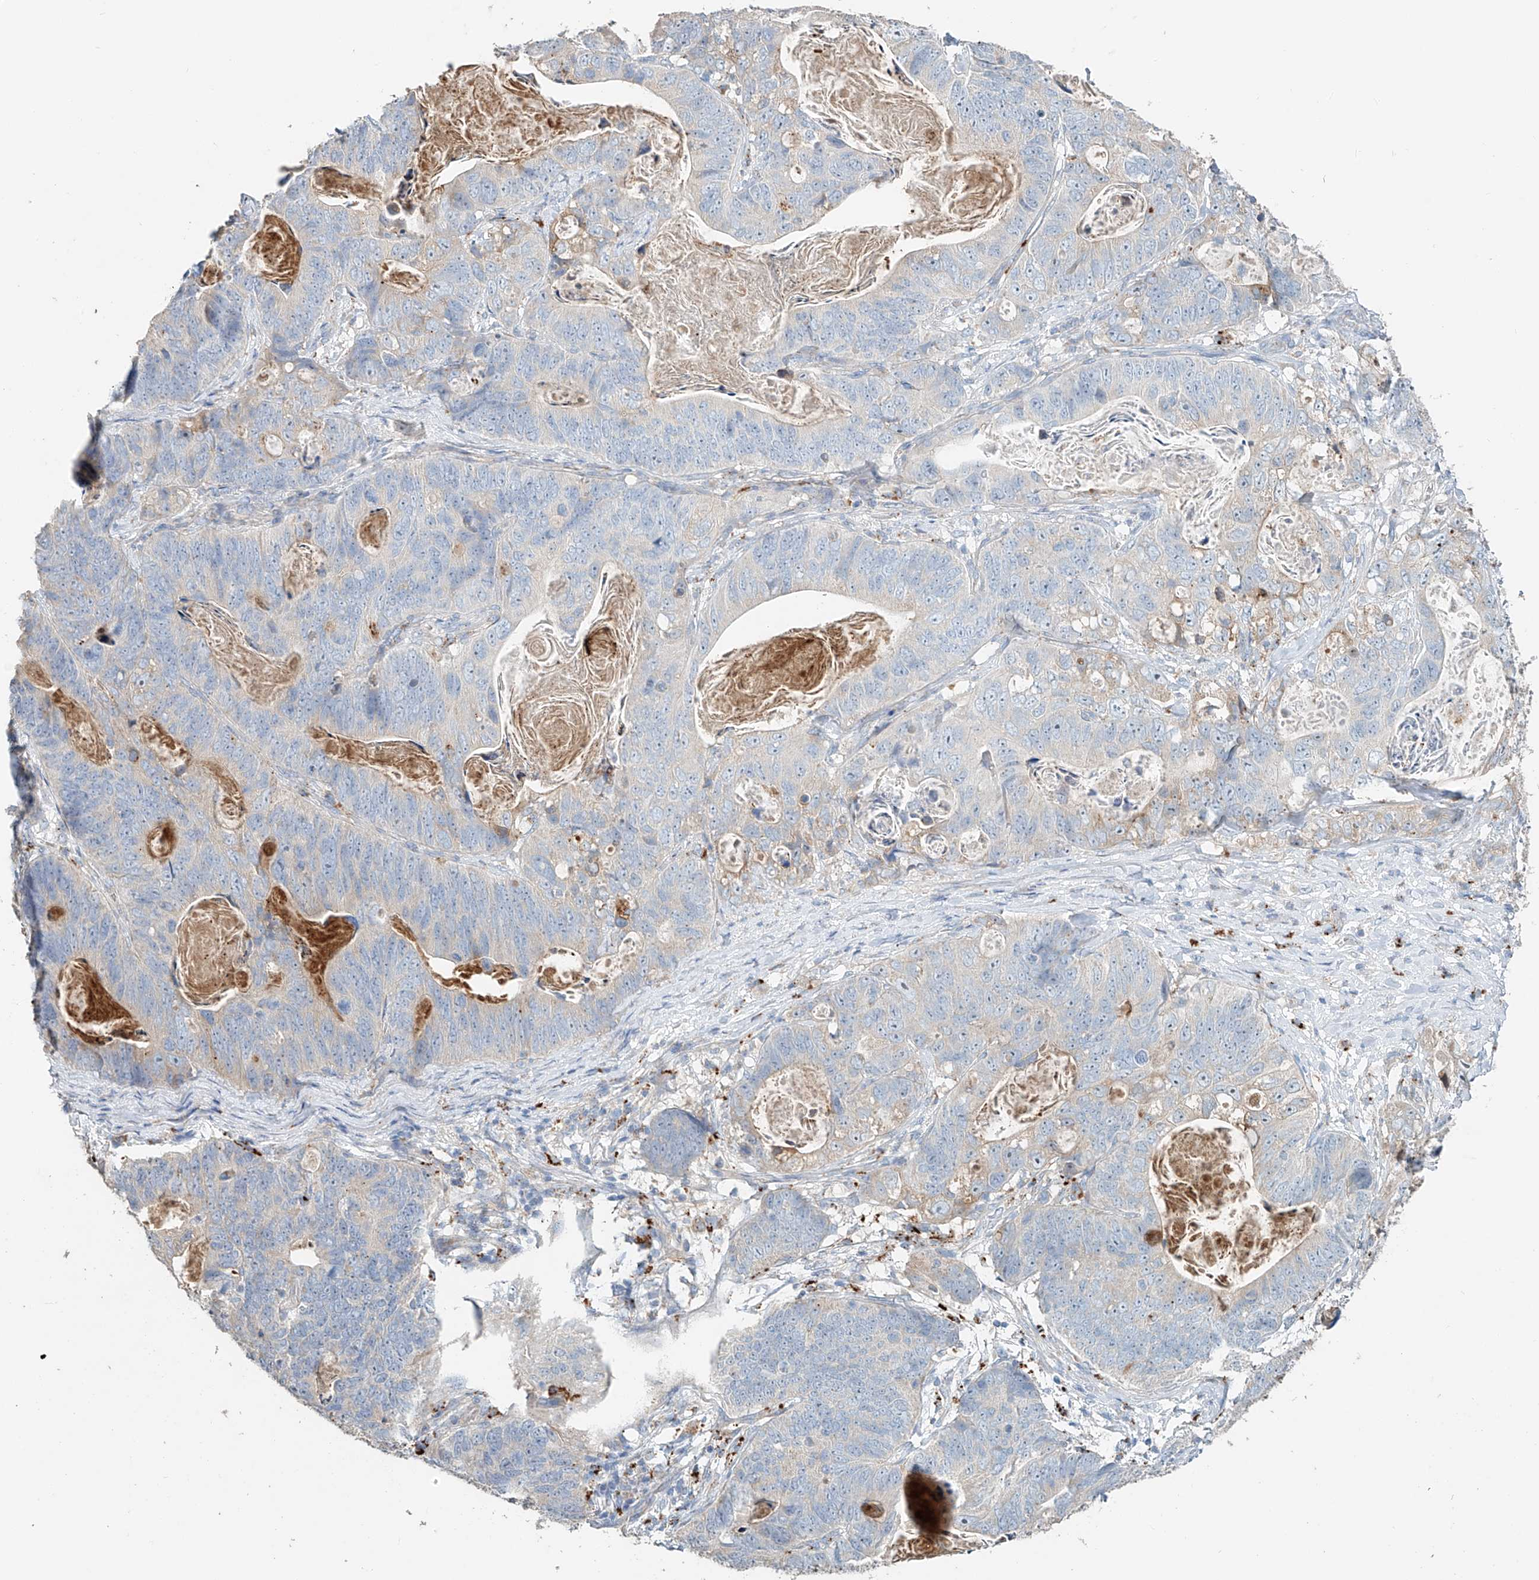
{"staining": {"intensity": "negative", "quantity": "none", "location": "none"}, "tissue": "stomach cancer", "cell_type": "Tumor cells", "image_type": "cancer", "snomed": [{"axis": "morphology", "description": "Normal tissue, NOS"}, {"axis": "morphology", "description": "Adenocarcinoma, NOS"}, {"axis": "topography", "description": "Stomach"}], "caption": "The IHC histopathology image has no significant positivity in tumor cells of stomach cancer (adenocarcinoma) tissue.", "gene": "TRIM47", "patient": {"sex": "female", "age": 89}}